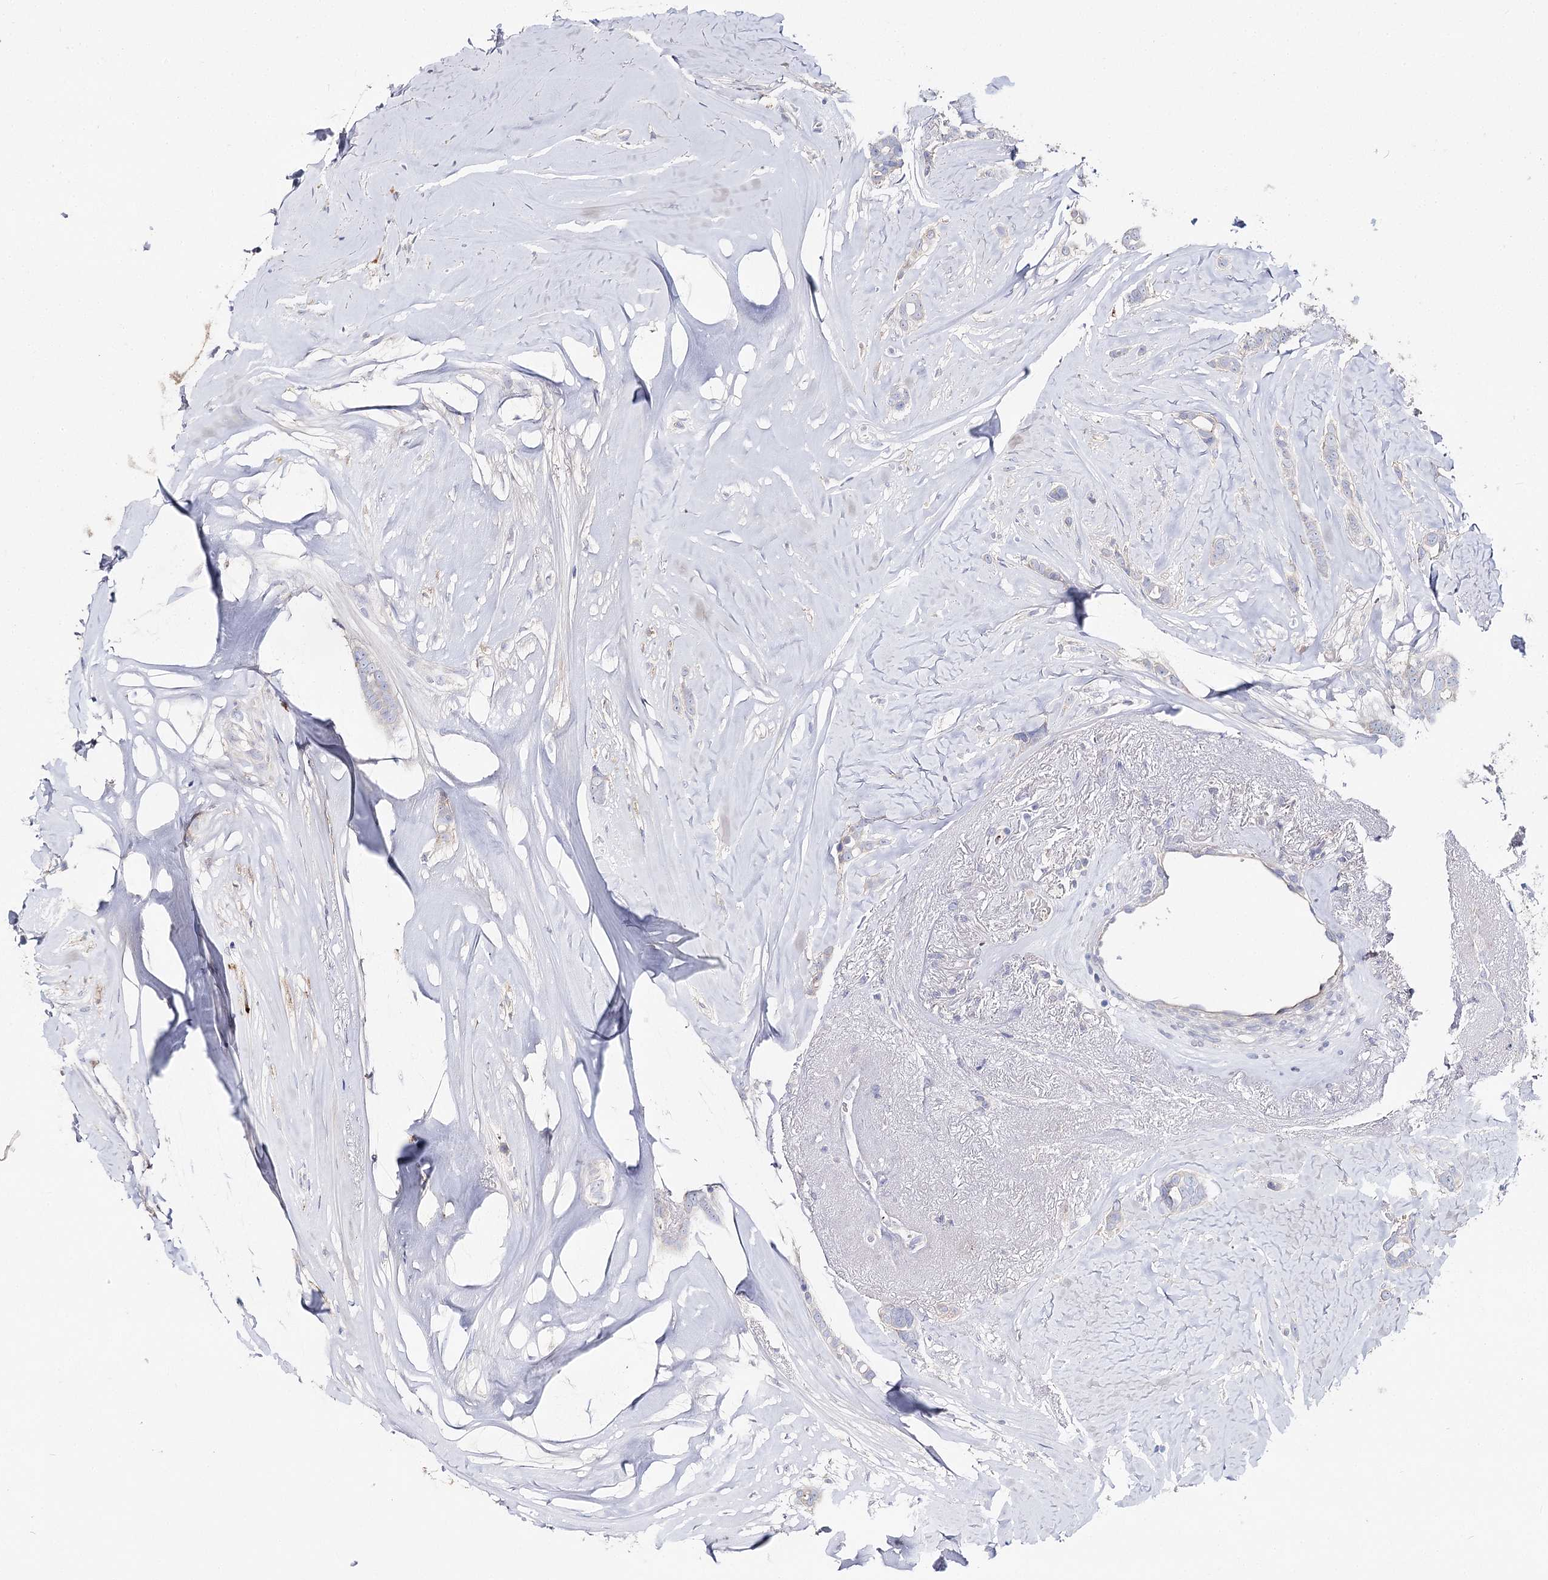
{"staining": {"intensity": "negative", "quantity": "none", "location": "none"}, "tissue": "breast cancer", "cell_type": "Tumor cells", "image_type": "cancer", "snomed": [{"axis": "morphology", "description": "Lobular carcinoma"}, {"axis": "topography", "description": "Breast"}], "caption": "IHC of human lobular carcinoma (breast) reveals no expression in tumor cells.", "gene": "NRAP", "patient": {"sex": "female", "age": 51}}